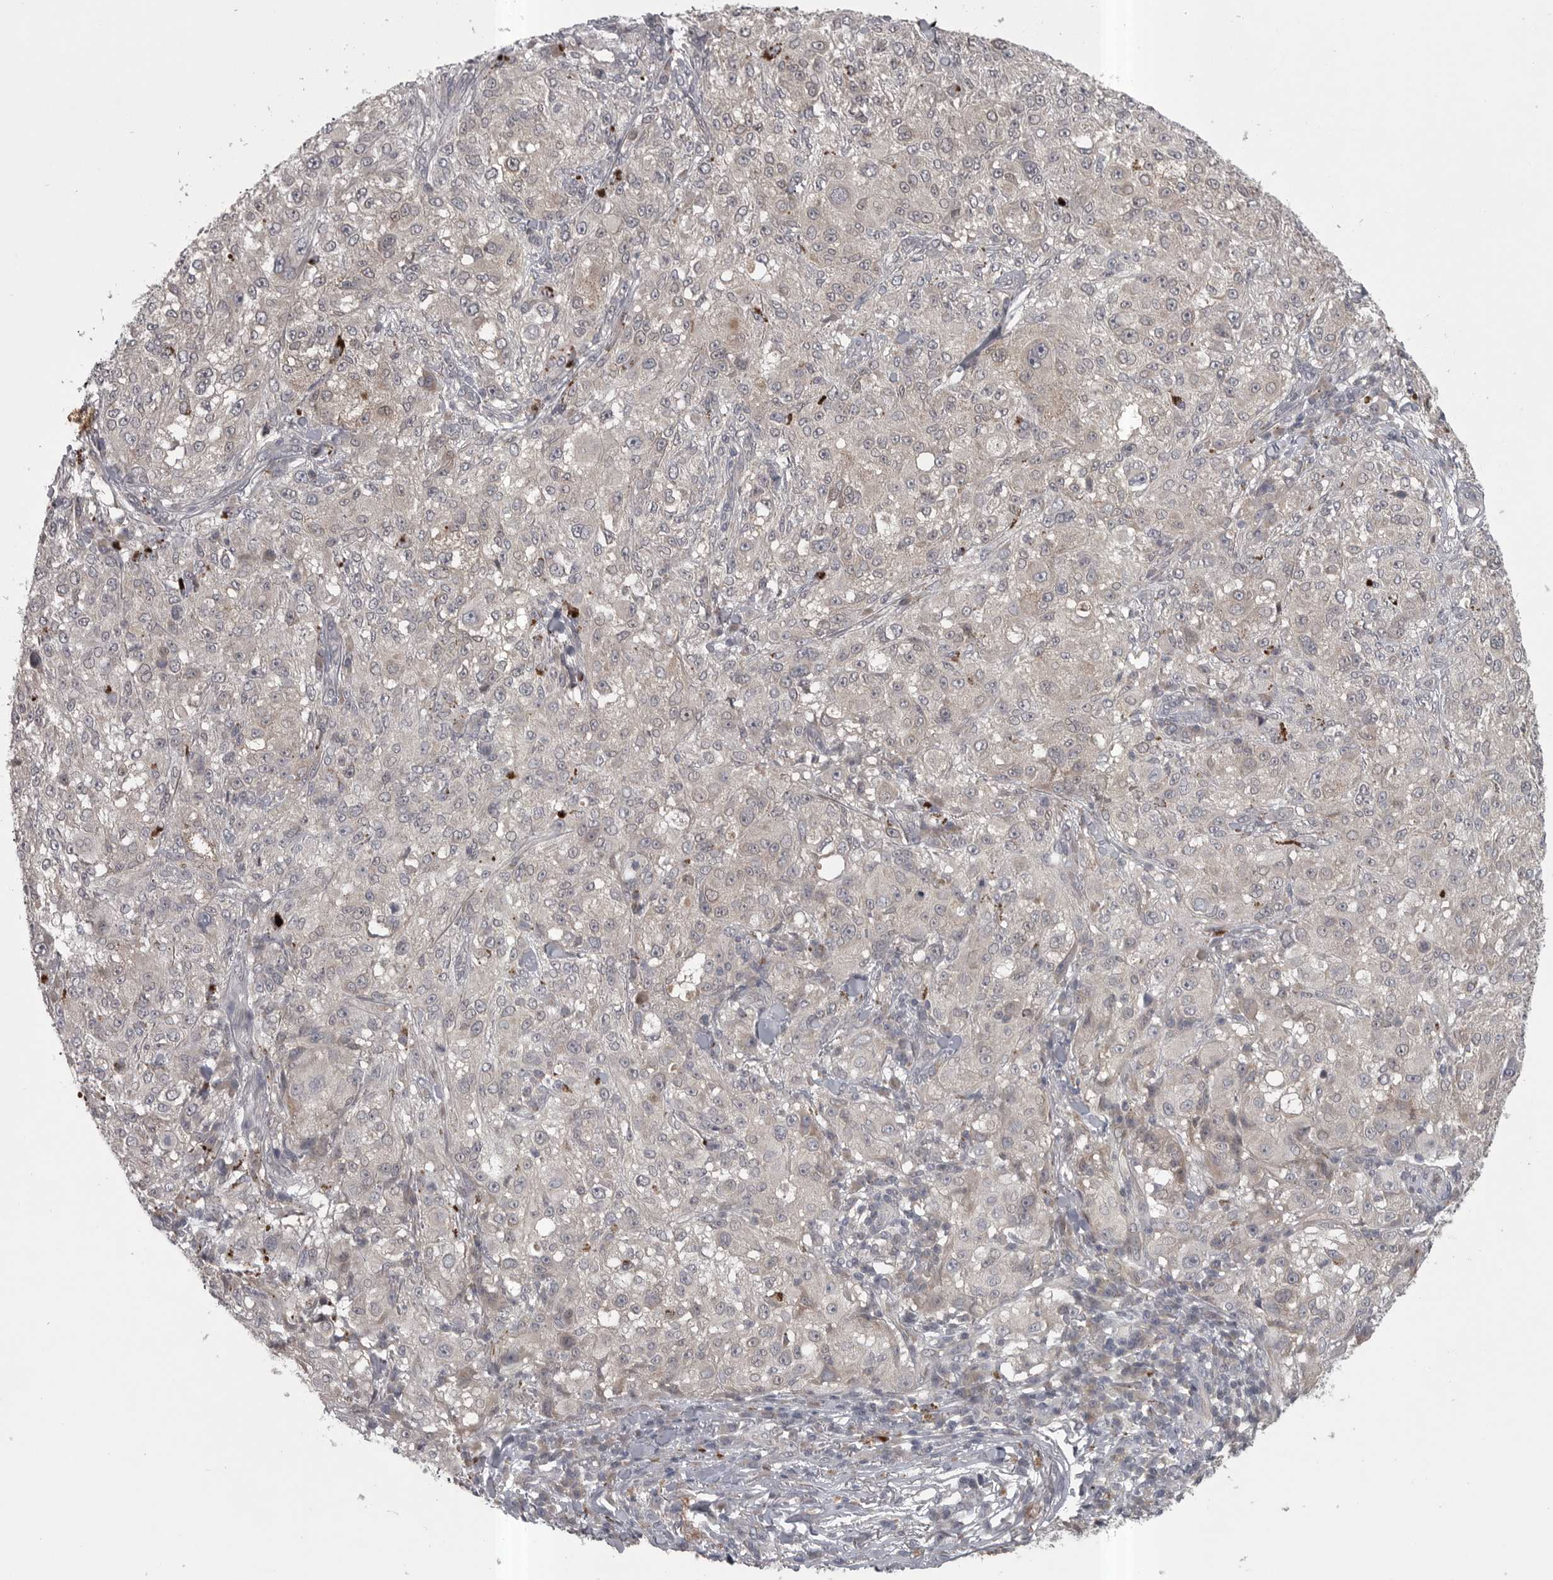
{"staining": {"intensity": "negative", "quantity": "none", "location": "none"}, "tissue": "melanoma", "cell_type": "Tumor cells", "image_type": "cancer", "snomed": [{"axis": "morphology", "description": "Necrosis, NOS"}, {"axis": "morphology", "description": "Malignant melanoma, NOS"}, {"axis": "topography", "description": "Skin"}], "caption": "An IHC photomicrograph of malignant melanoma is shown. There is no staining in tumor cells of malignant melanoma. The staining was performed using DAB to visualize the protein expression in brown, while the nuclei were stained in blue with hematoxylin (Magnification: 20x).", "gene": "PHF13", "patient": {"sex": "female", "age": 87}}